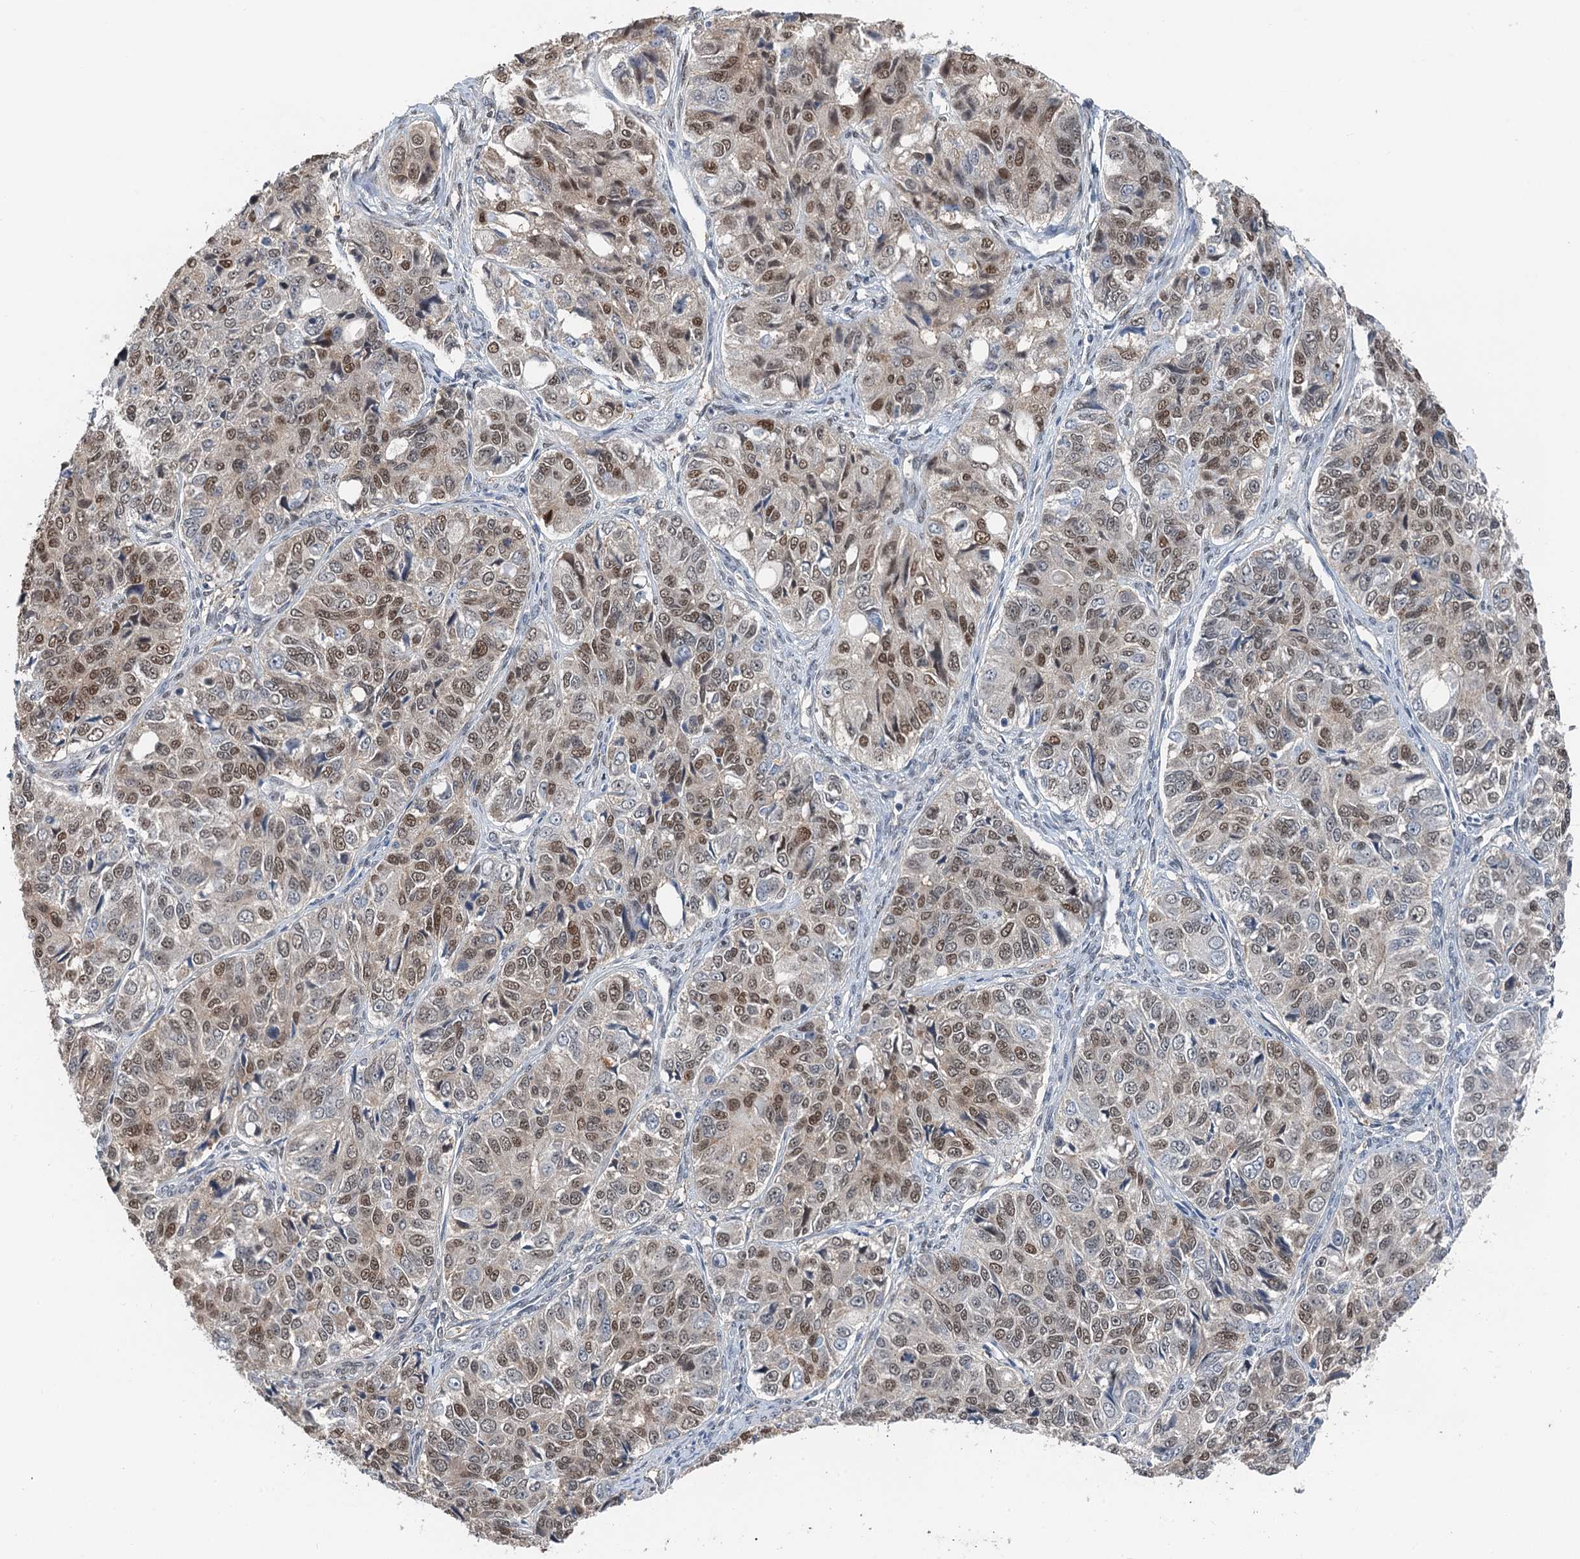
{"staining": {"intensity": "moderate", "quantity": ">75%", "location": "nuclear"}, "tissue": "ovarian cancer", "cell_type": "Tumor cells", "image_type": "cancer", "snomed": [{"axis": "morphology", "description": "Carcinoma, endometroid"}, {"axis": "topography", "description": "Ovary"}], "caption": "A histopathology image of ovarian cancer (endometroid carcinoma) stained for a protein demonstrates moderate nuclear brown staining in tumor cells. (DAB (3,3'-diaminobenzidine) IHC, brown staining for protein, blue staining for nuclei).", "gene": "CFDP1", "patient": {"sex": "female", "age": 51}}